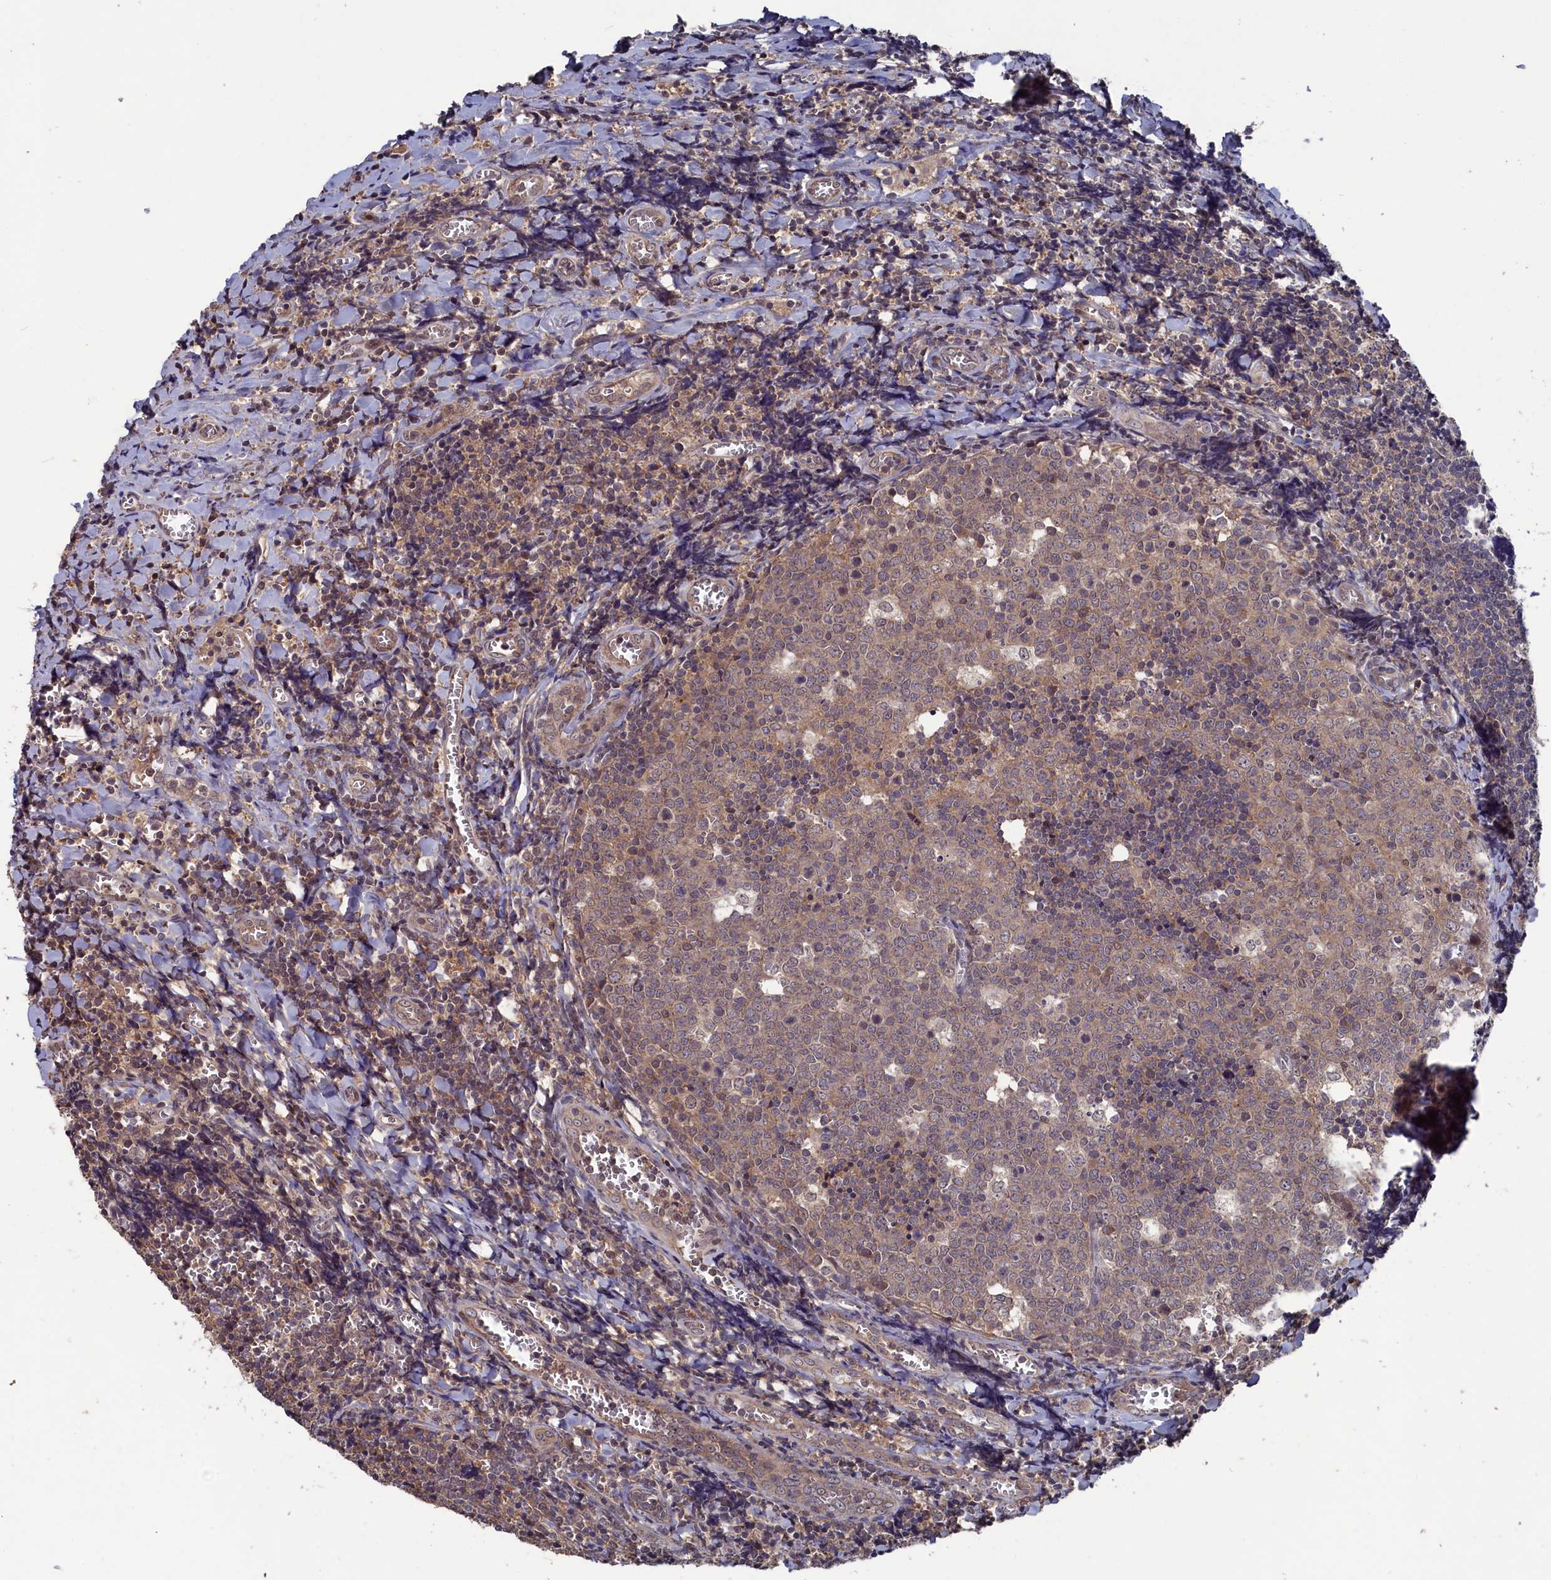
{"staining": {"intensity": "moderate", "quantity": ">75%", "location": "cytoplasmic/membranous"}, "tissue": "tonsil", "cell_type": "Germinal center cells", "image_type": "normal", "snomed": [{"axis": "morphology", "description": "Normal tissue, NOS"}, {"axis": "topography", "description": "Tonsil"}], "caption": "Protein staining of unremarkable tonsil reveals moderate cytoplasmic/membranous expression in about >75% of germinal center cells. (Stains: DAB (3,3'-diaminobenzidine) in brown, nuclei in blue, Microscopy: brightfield microscopy at high magnification).", "gene": "TMC5", "patient": {"sex": "male", "age": 27}}